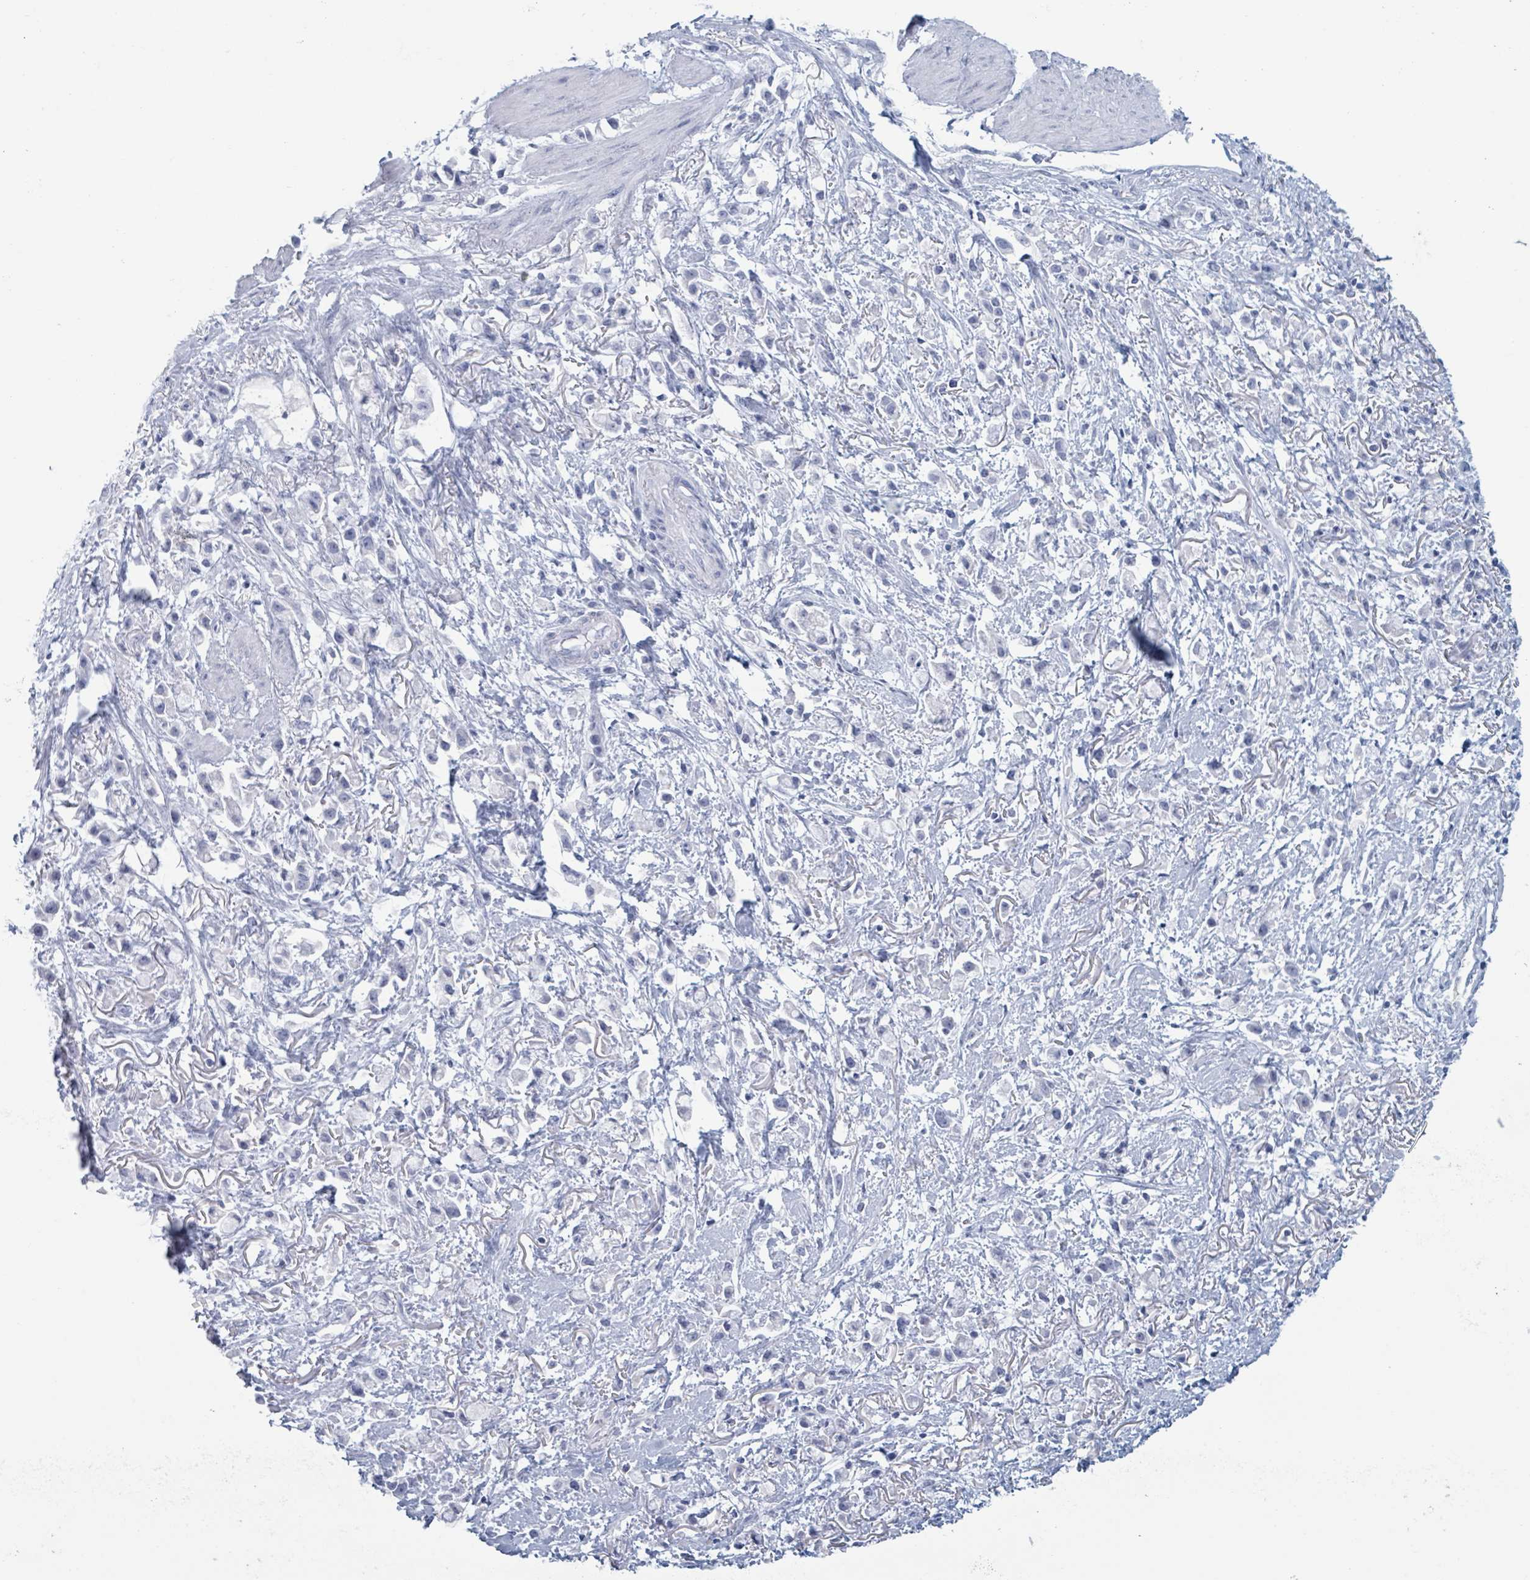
{"staining": {"intensity": "negative", "quantity": "none", "location": "none"}, "tissue": "stomach cancer", "cell_type": "Tumor cells", "image_type": "cancer", "snomed": [{"axis": "morphology", "description": "Adenocarcinoma, NOS"}, {"axis": "topography", "description": "Stomach"}], "caption": "Histopathology image shows no protein positivity in tumor cells of adenocarcinoma (stomach) tissue.", "gene": "KLK4", "patient": {"sex": "female", "age": 81}}